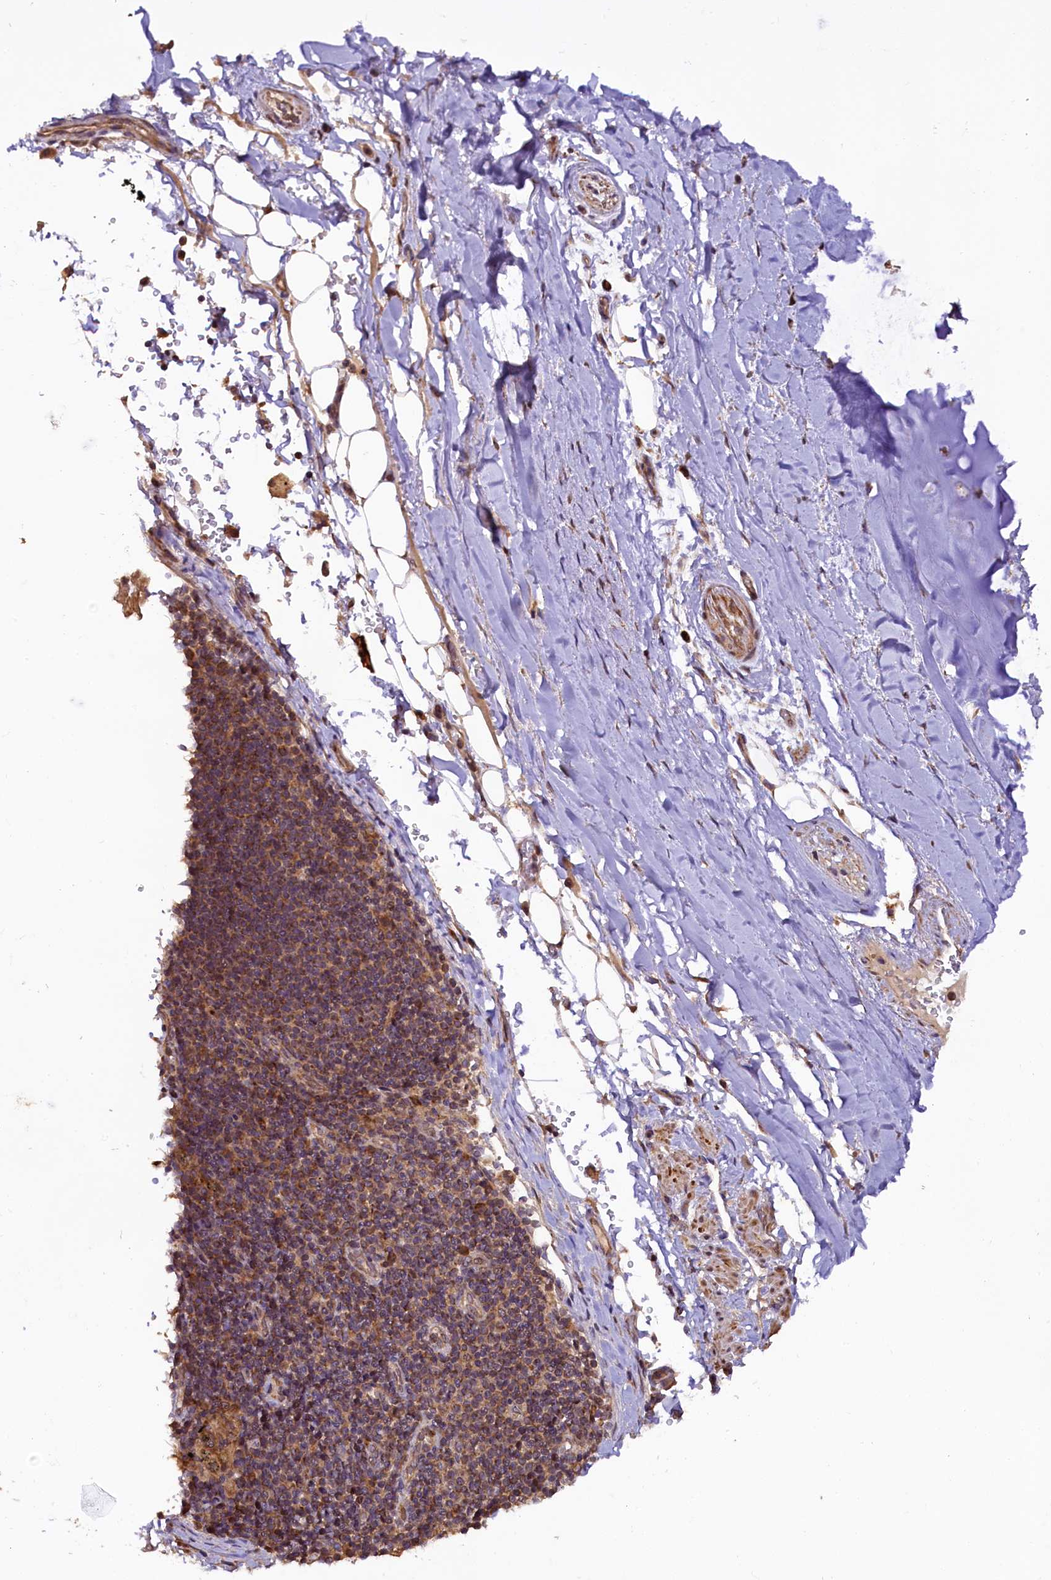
{"staining": {"intensity": "weak", "quantity": ">75%", "location": "cytoplasmic/membranous"}, "tissue": "adipose tissue", "cell_type": "Adipocytes", "image_type": "normal", "snomed": [{"axis": "morphology", "description": "Normal tissue, NOS"}, {"axis": "topography", "description": "Lymph node"}, {"axis": "topography", "description": "Cartilage tissue"}, {"axis": "topography", "description": "Bronchus"}], "caption": "The image displays staining of benign adipose tissue, revealing weak cytoplasmic/membranous protein expression (brown color) within adipocytes.", "gene": "DOHH", "patient": {"sex": "male", "age": 63}}